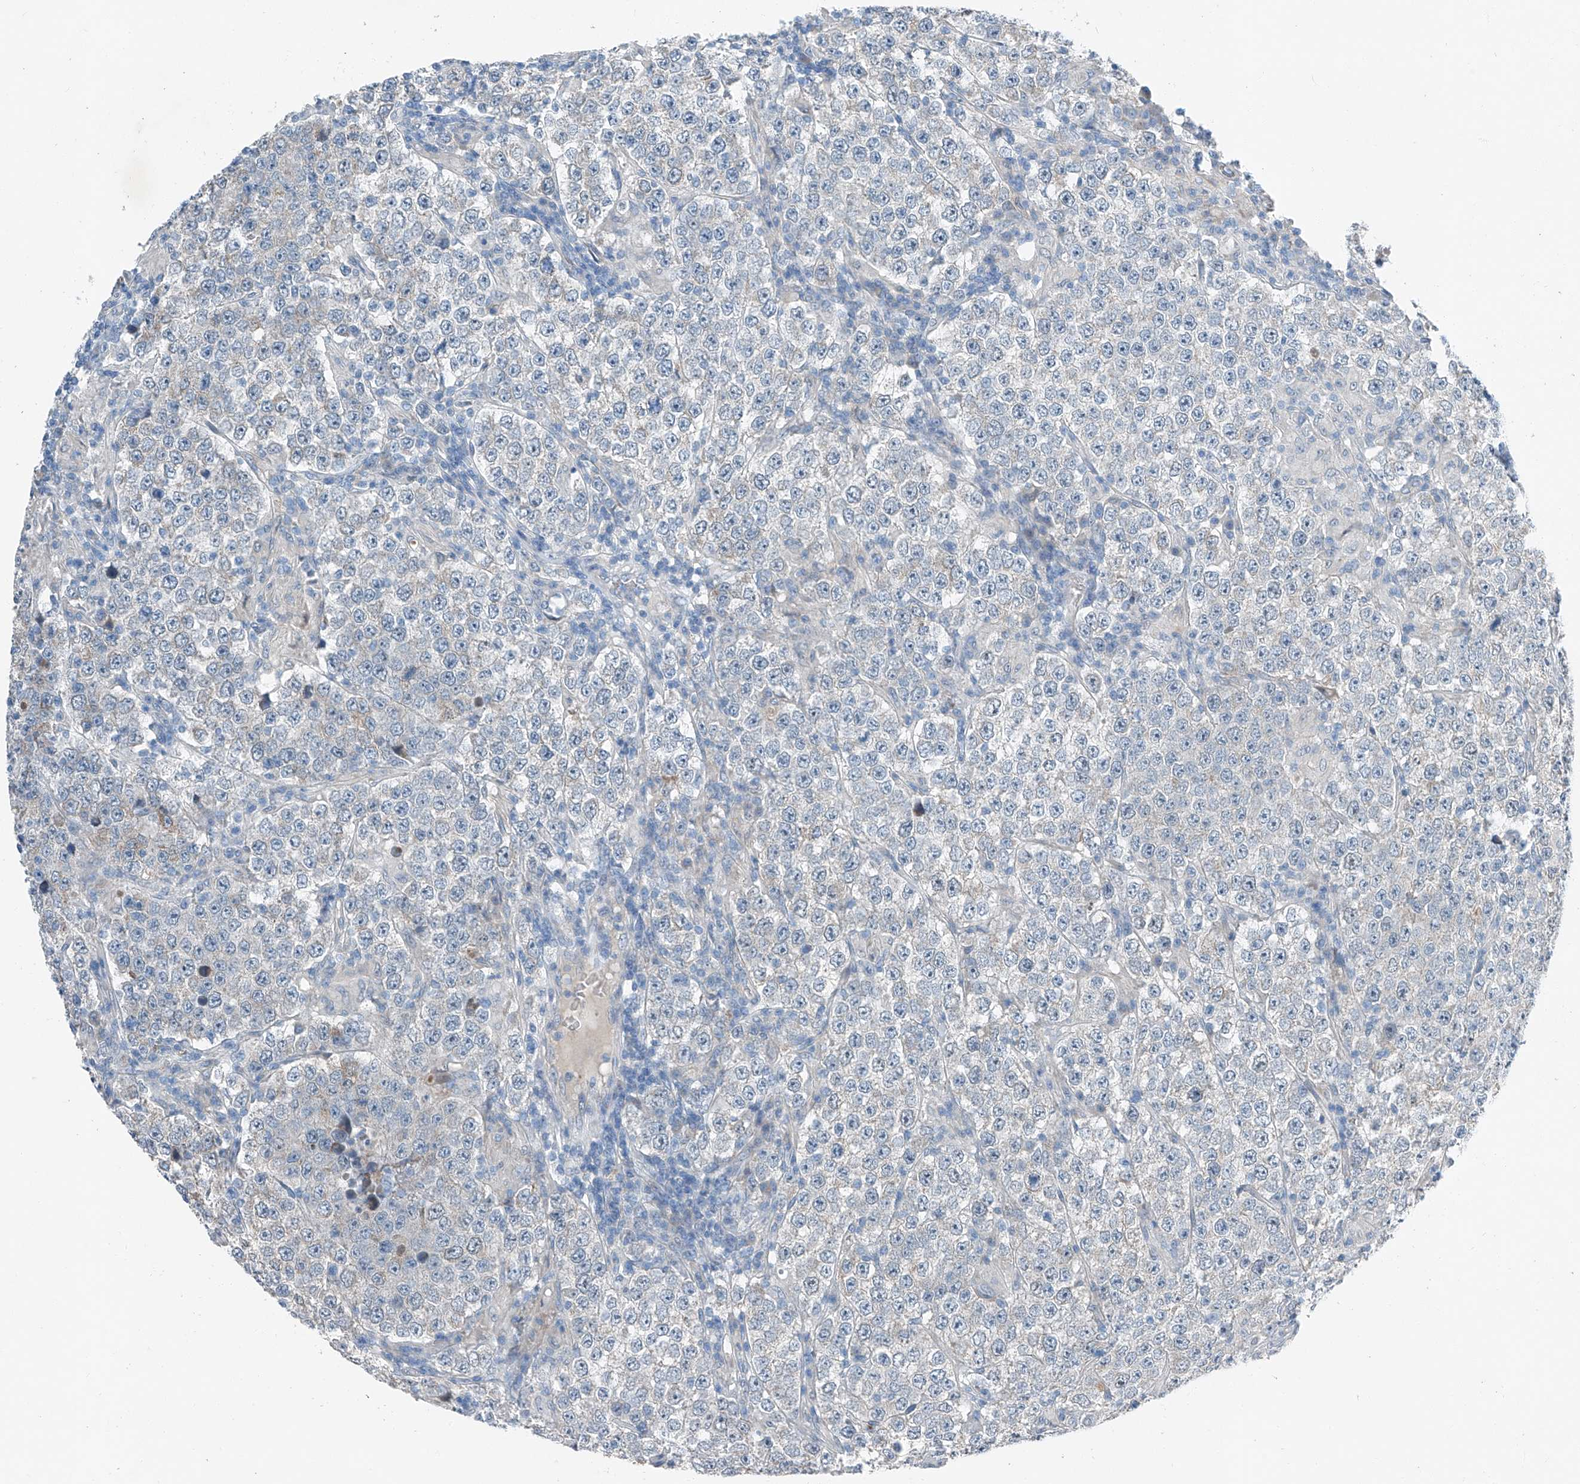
{"staining": {"intensity": "negative", "quantity": "none", "location": "none"}, "tissue": "testis cancer", "cell_type": "Tumor cells", "image_type": "cancer", "snomed": [{"axis": "morphology", "description": "Normal tissue, NOS"}, {"axis": "morphology", "description": "Urothelial carcinoma, High grade"}, {"axis": "morphology", "description": "Seminoma, NOS"}, {"axis": "morphology", "description": "Carcinoma, Embryonal, NOS"}, {"axis": "topography", "description": "Urinary bladder"}, {"axis": "topography", "description": "Testis"}], "caption": "Tumor cells show no significant protein expression in seminoma (testis). (Stains: DAB (3,3'-diaminobenzidine) immunohistochemistry (IHC) with hematoxylin counter stain, Microscopy: brightfield microscopy at high magnification).", "gene": "MDGA1", "patient": {"sex": "male", "age": 41}}